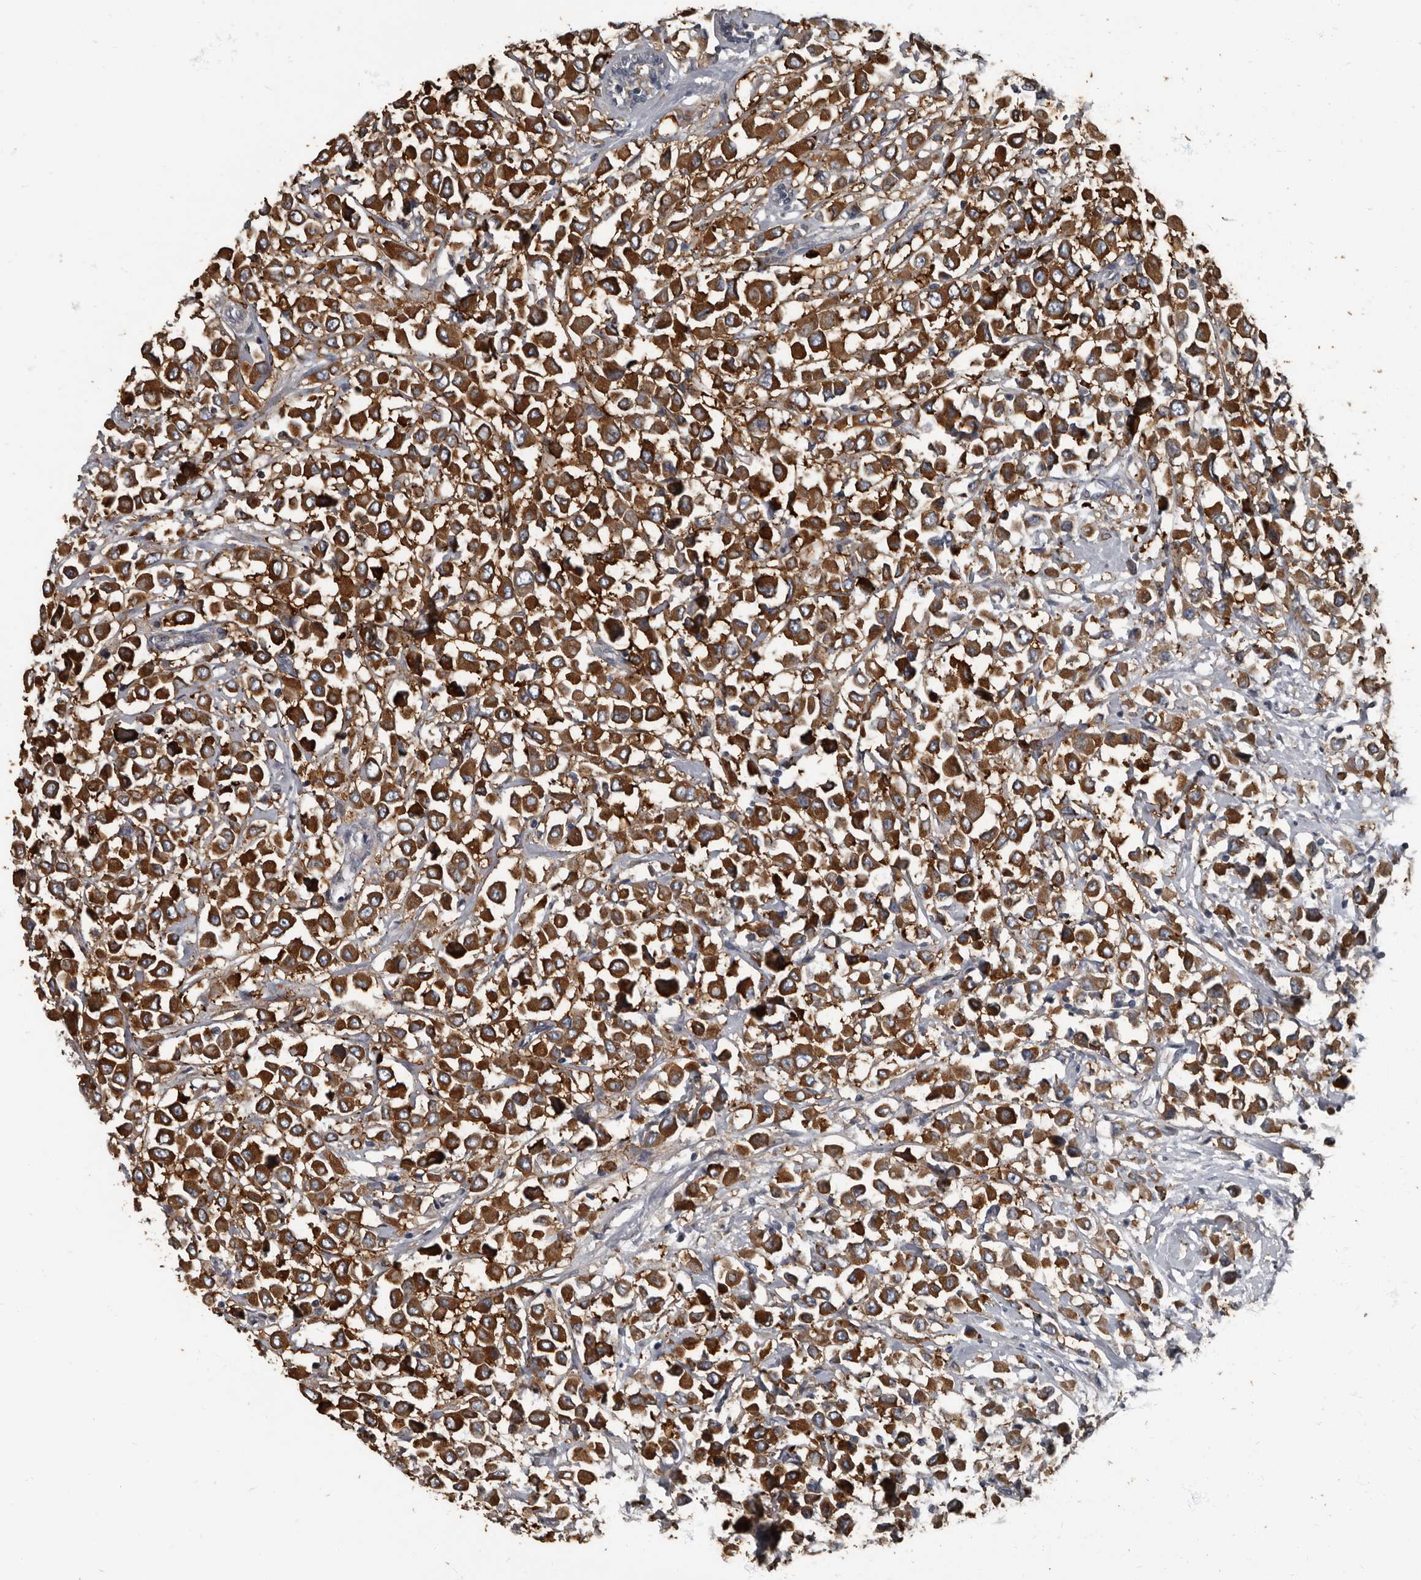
{"staining": {"intensity": "strong", "quantity": ">75%", "location": "cytoplasmic/membranous"}, "tissue": "breast cancer", "cell_type": "Tumor cells", "image_type": "cancer", "snomed": [{"axis": "morphology", "description": "Duct carcinoma"}, {"axis": "topography", "description": "Breast"}], "caption": "Tumor cells reveal high levels of strong cytoplasmic/membranous expression in about >75% of cells in human breast intraductal carcinoma.", "gene": "TPD52L1", "patient": {"sex": "female", "age": 61}}